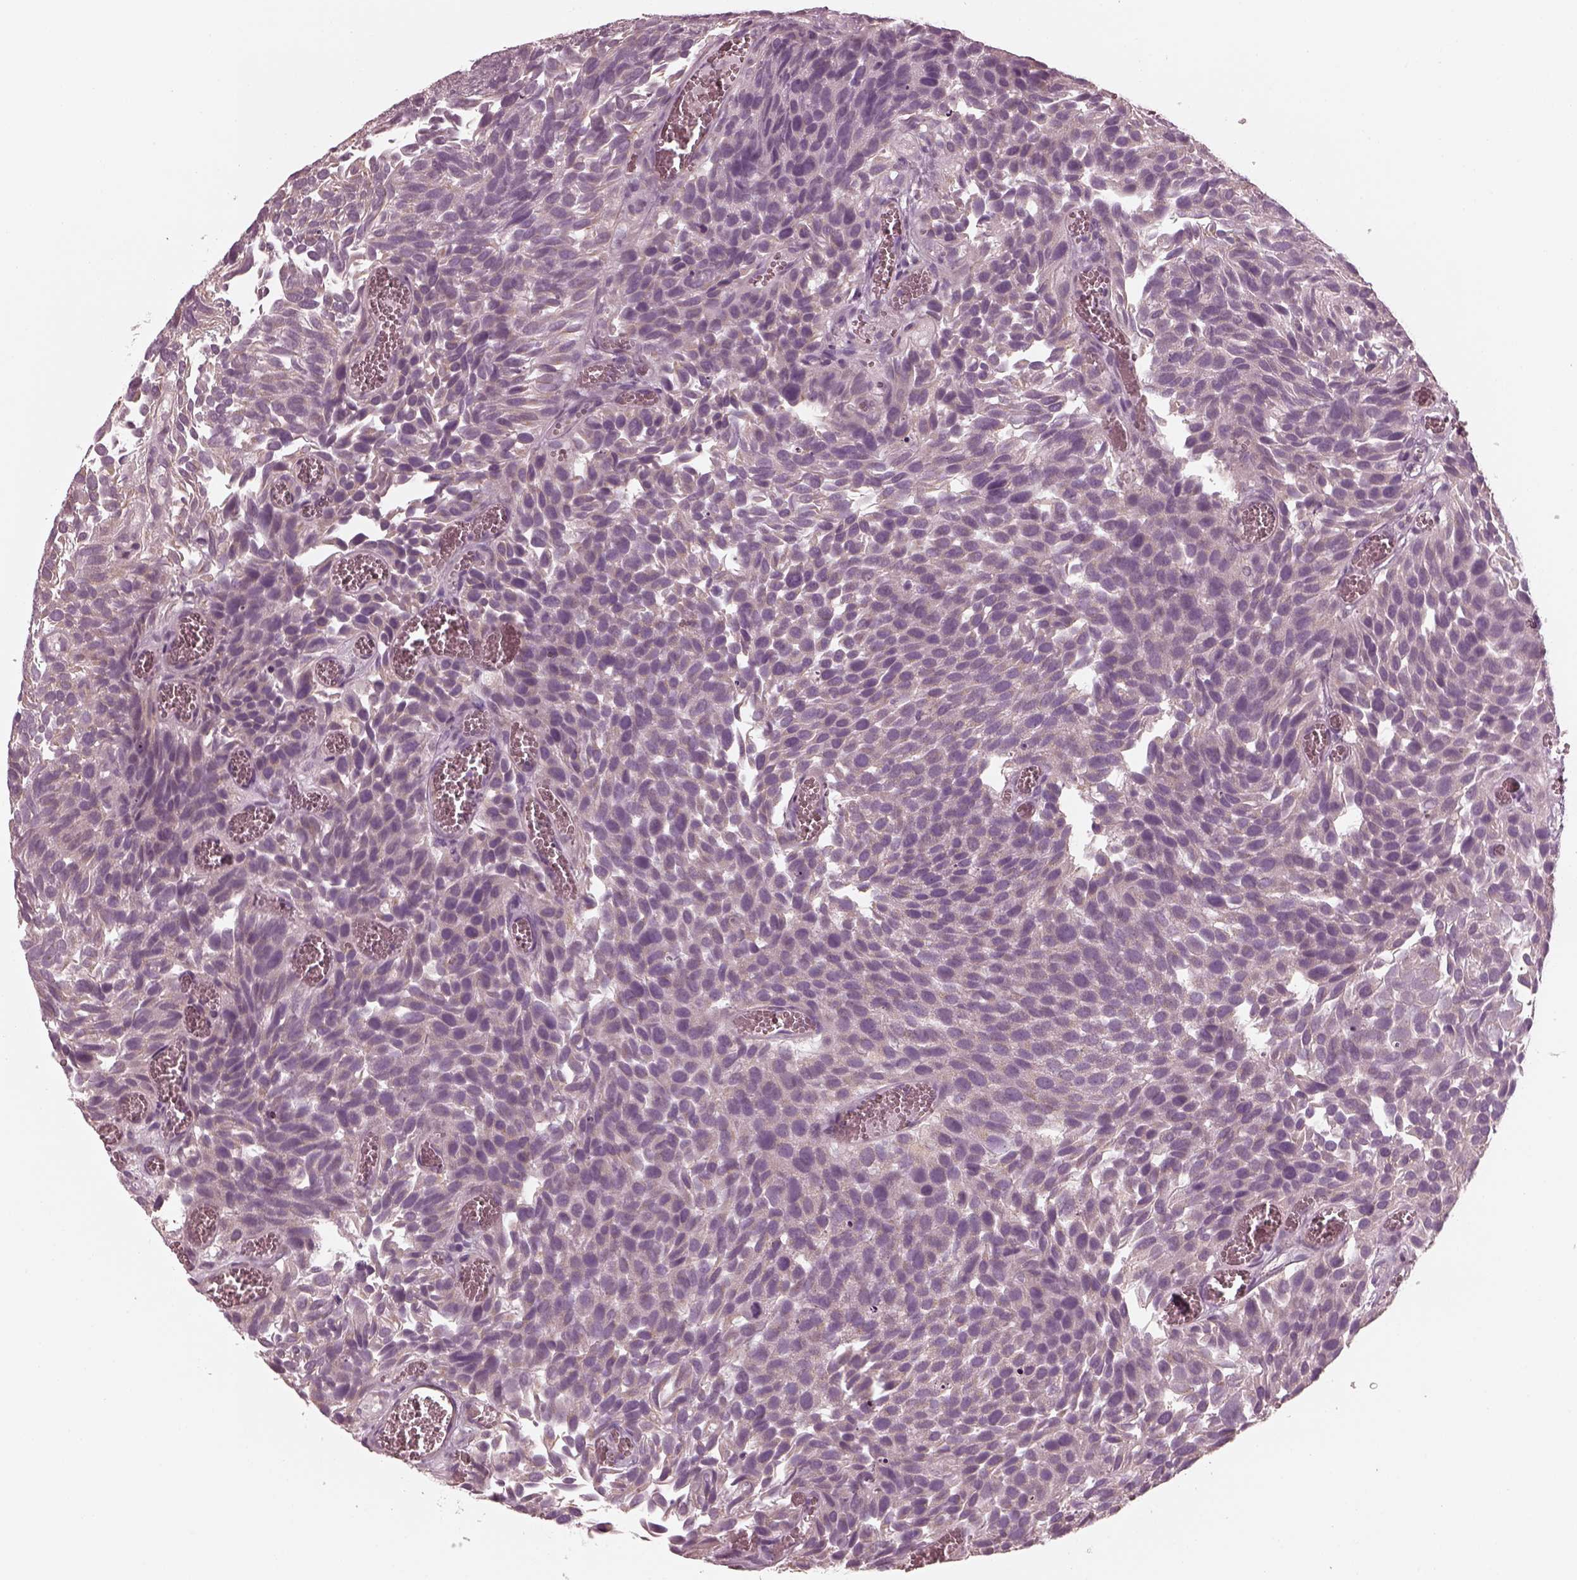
{"staining": {"intensity": "weak", "quantity": "<25%", "location": "cytoplasmic/membranous"}, "tissue": "urothelial cancer", "cell_type": "Tumor cells", "image_type": "cancer", "snomed": [{"axis": "morphology", "description": "Urothelial carcinoma, Low grade"}, {"axis": "topography", "description": "Urinary bladder"}], "caption": "IHC histopathology image of neoplastic tissue: human urothelial cancer stained with DAB (3,3'-diaminobenzidine) reveals no significant protein expression in tumor cells.", "gene": "KIF6", "patient": {"sex": "female", "age": 69}}